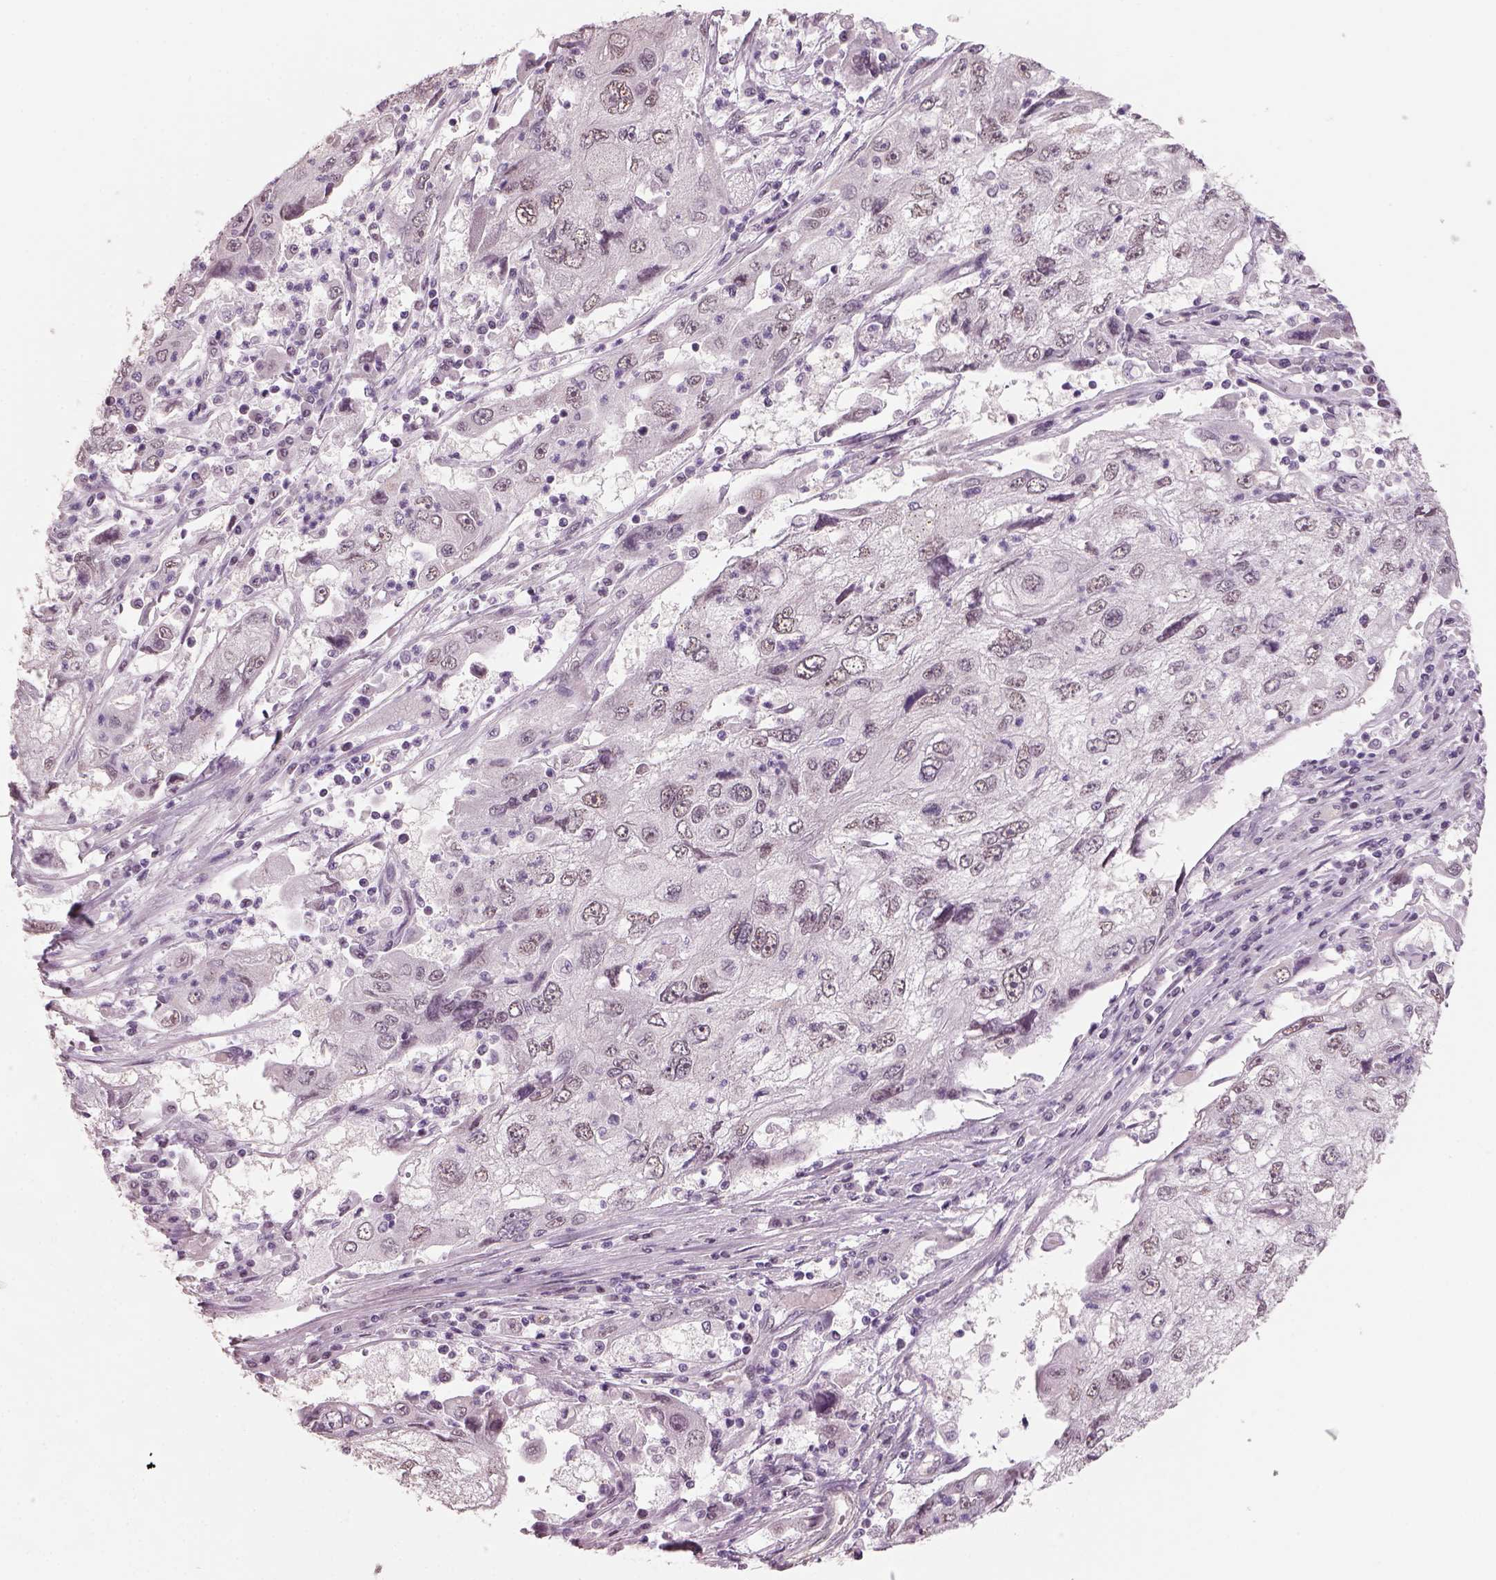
{"staining": {"intensity": "negative", "quantity": "none", "location": "none"}, "tissue": "cervical cancer", "cell_type": "Tumor cells", "image_type": "cancer", "snomed": [{"axis": "morphology", "description": "Squamous cell carcinoma, NOS"}, {"axis": "topography", "description": "Cervix"}], "caption": "The immunohistochemistry photomicrograph has no significant expression in tumor cells of cervical squamous cell carcinoma tissue.", "gene": "NAT8", "patient": {"sex": "female", "age": 36}}